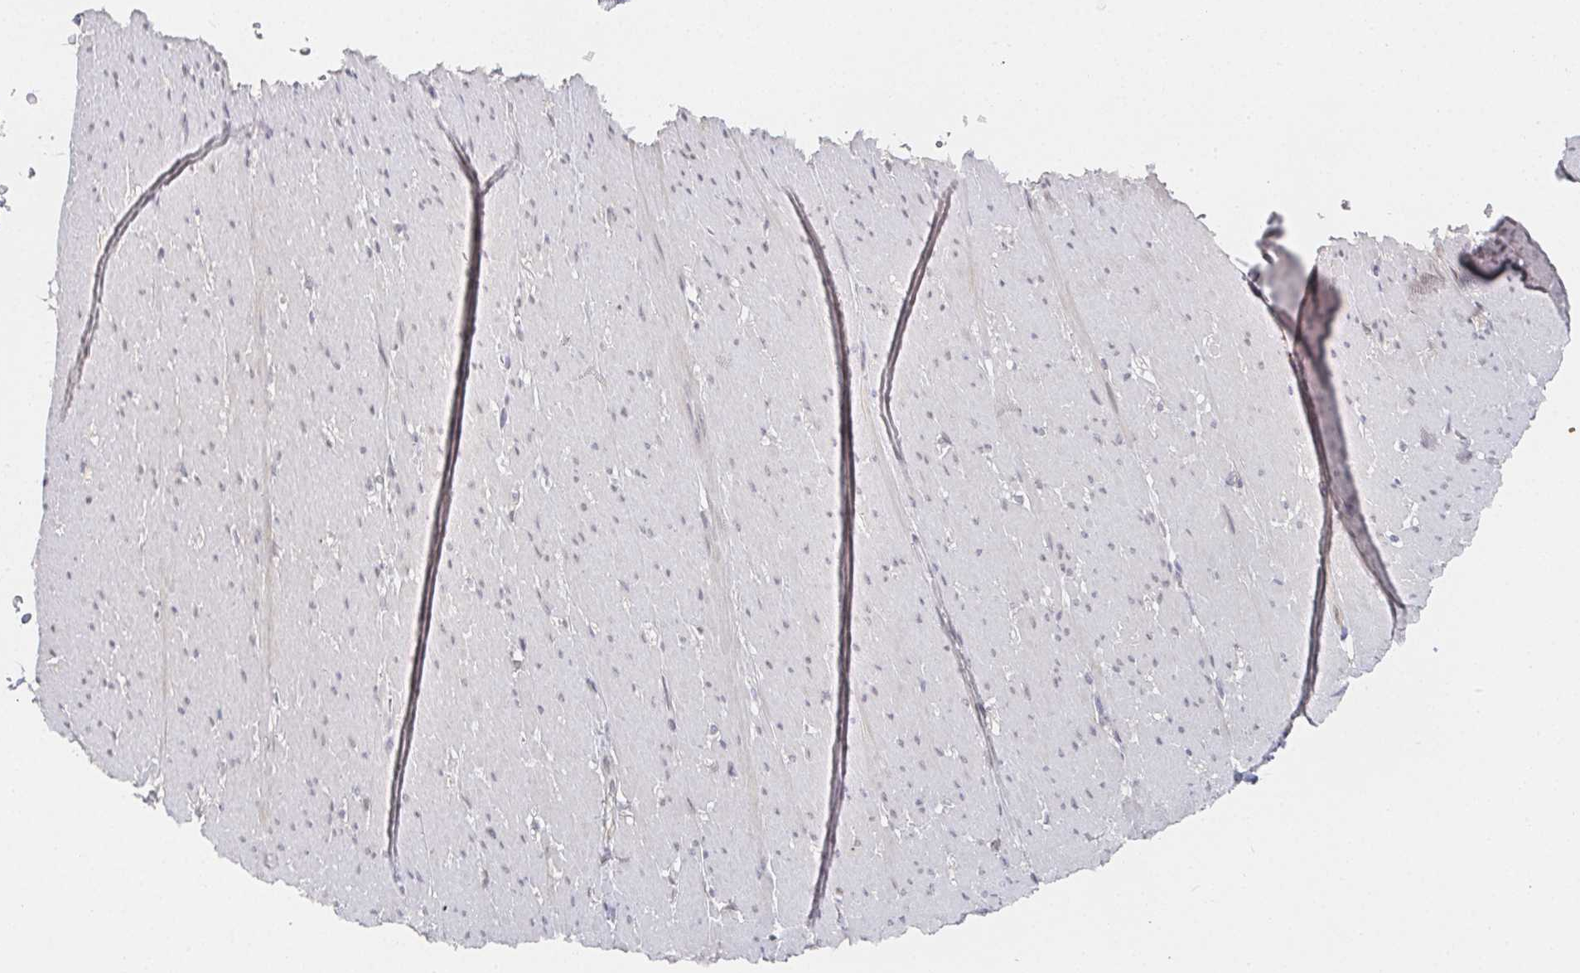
{"staining": {"intensity": "negative", "quantity": "none", "location": "none"}, "tissue": "smooth muscle", "cell_type": "Smooth muscle cells", "image_type": "normal", "snomed": [{"axis": "morphology", "description": "Normal tissue, NOS"}, {"axis": "topography", "description": "Smooth muscle"}, {"axis": "topography", "description": "Rectum"}], "caption": "DAB immunohistochemical staining of unremarkable smooth muscle reveals no significant expression in smooth muscle cells.", "gene": "RCOR1", "patient": {"sex": "male", "age": 53}}